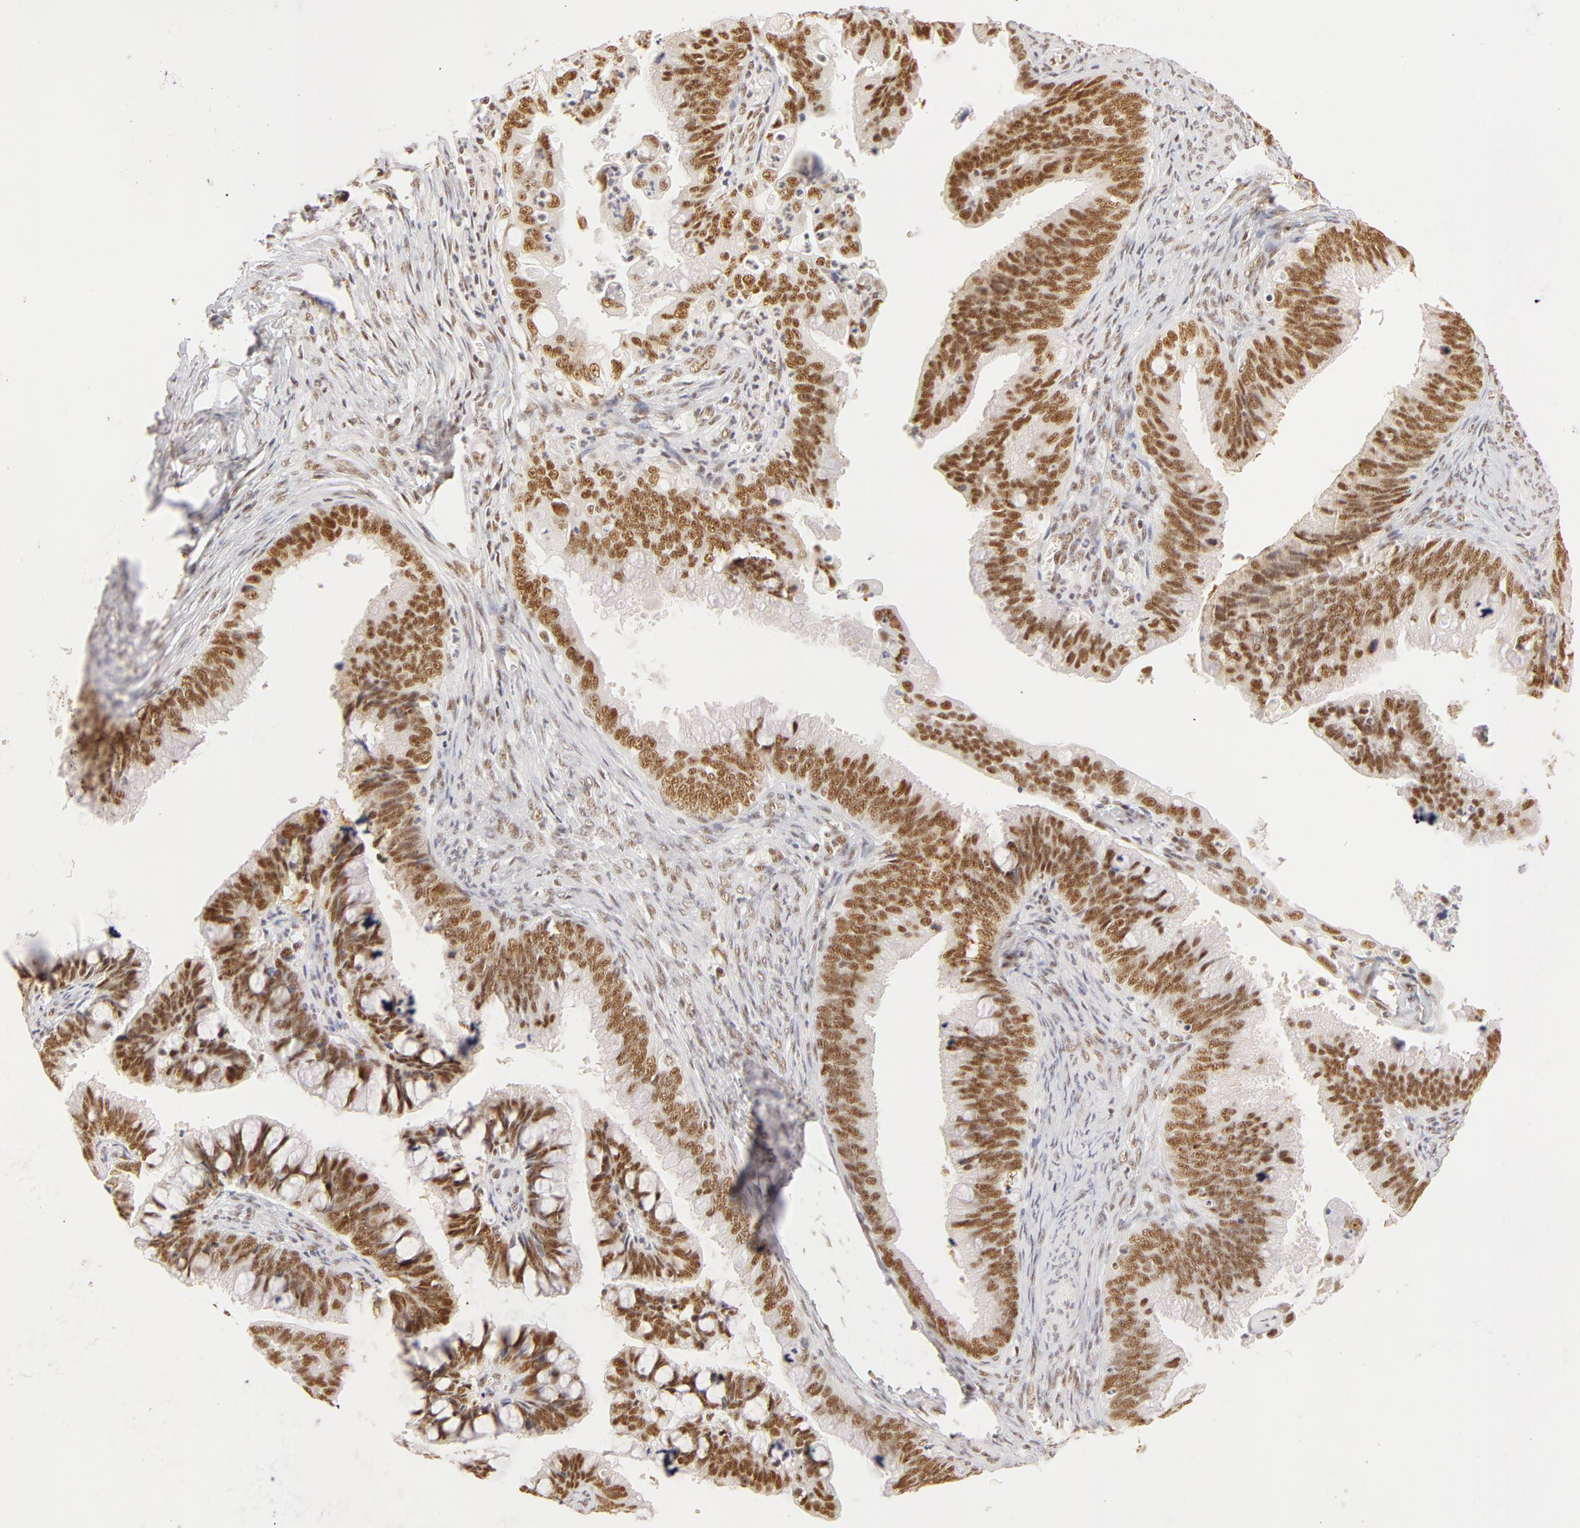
{"staining": {"intensity": "moderate", "quantity": ">75%", "location": "nuclear"}, "tissue": "cervical cancer", "cell_type": "Tumor cells", "image_type": "cancer", "snomed": [{"axis": "morphology", "description": "Adenocarcinoma, NOS"}, {"axis": "topography", "description": "Cervix"}], "caption": "Protein staining exhibits moderate nuclear expression in about >75% of tumor cells in cervical cancer.", "gene": "RBM39", "patient": {"sex": "female", "age": 47}}